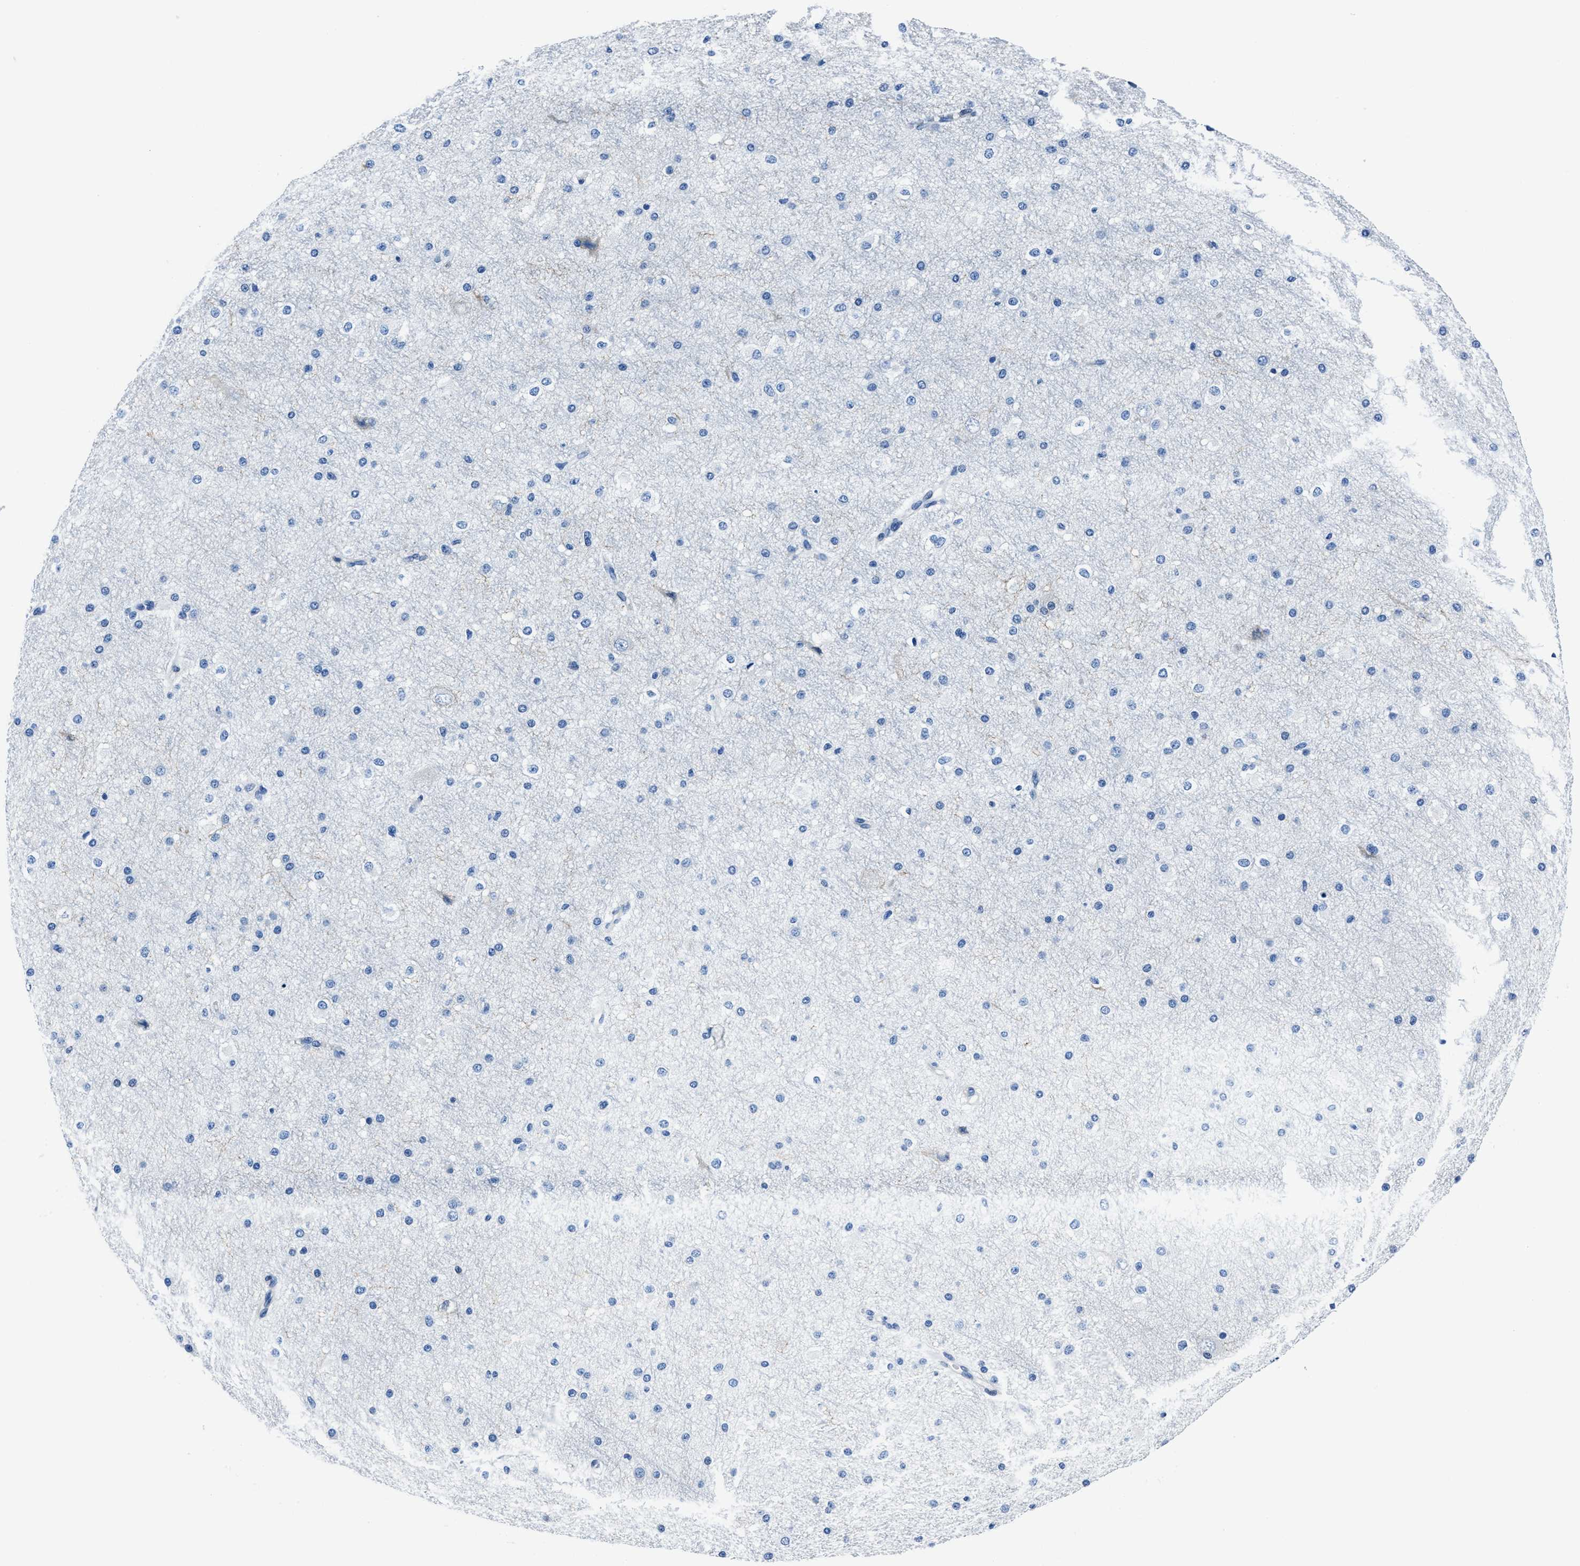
{"staining": {"intensity": "negative", "quantity": "none", "location": "none"}, "tissue": "cerebral cortex", "cell_type": "Endothelial cells", "image_type": "normal", "snomed": [{"axis": "morphology", "description": "Normal tissue, NOS"}, {"axis": "morphology", "description": "Developmental malformation"}, {"axis": "topography", "description": "Cerebral cortex"}], "caption": "IHC photomicrograph of unremarkable human cerebral cortex stained for a protein (brown), which demonstrates no staining in endothelial cells.", "gene": "LMO7", "patient": {"sex": "female", "age": 30}}